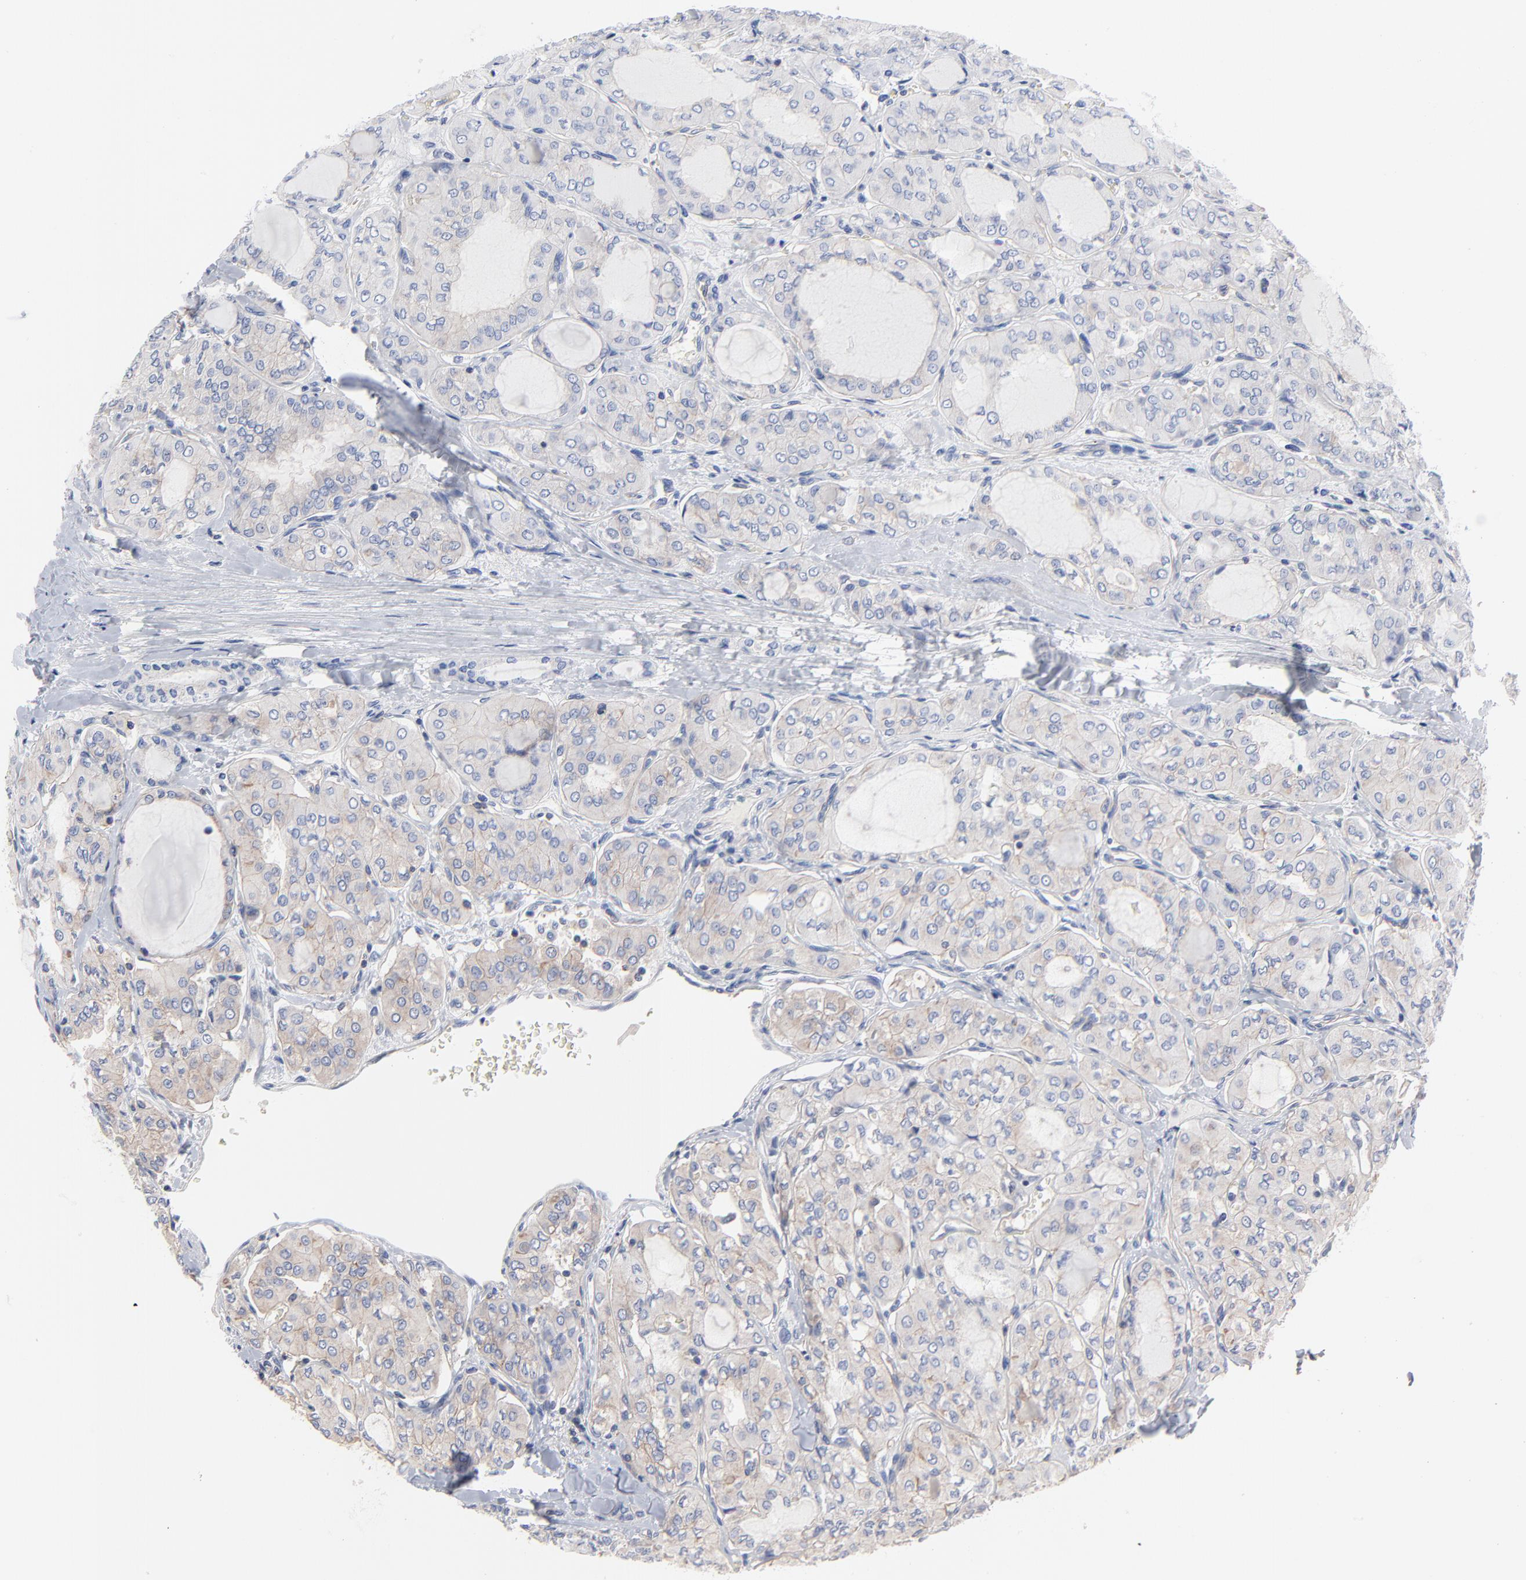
{"staining": {"intensity": "weak", "quantity": ">75%", "location": "cytoplasmic/membranous"}, "tissue": "thyroid cancer", "cell_type": "Tumor cells", "image_type": "cancer", "snomed": [{"axis": "morphology", "description": "Papillary adenocarcinoma, NOS"}, {"axis": "topography", "description": "Thyroid gland"}], "caption": "Immunohistochemistry of human thyroid cancer exhibits low levels of weak cytoplasmic/membranous positivity in about >75% of tumor cells.", "gene": "CD2AP", "patient": {"sex": "male", "age": 20}}